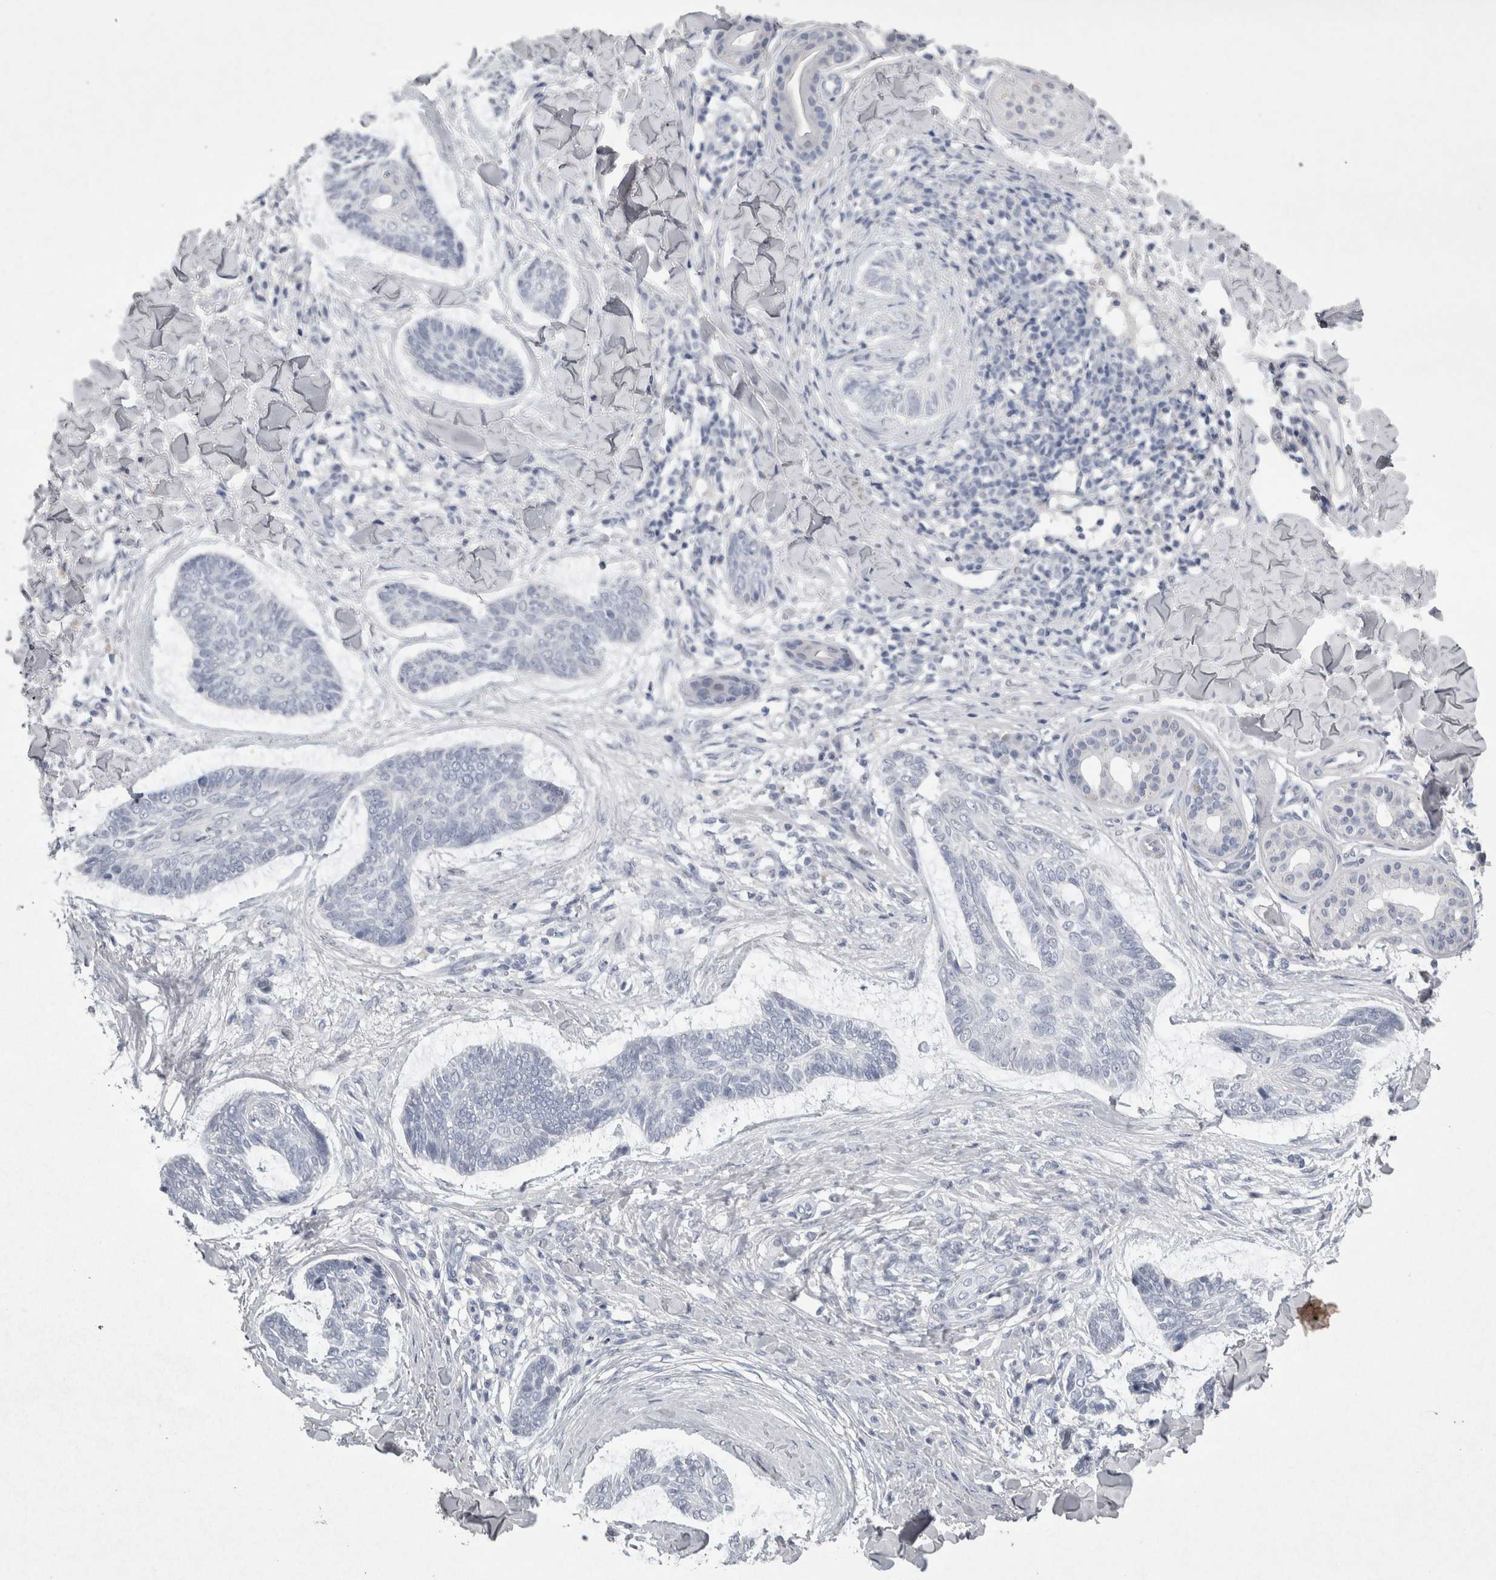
{"staining": {"intensity": "negative", "quantity": "none", "location": "none"}, "tissue": "skin cancer", "cell_type": "Tumor cells", "image_type": "cancer", "snomed": [{"axis": "morphology", "description": "Basal cell carcinoma"}, {"axis": "topography", "description": "Skin"}], "caption": "A histopathology image of human basal cell carcinoma (skin) is negative for staining in tumor cells. Nuclei are stained in blue.", "gene": "PDX1", "patient": {"sex": "male", "age": 43}}